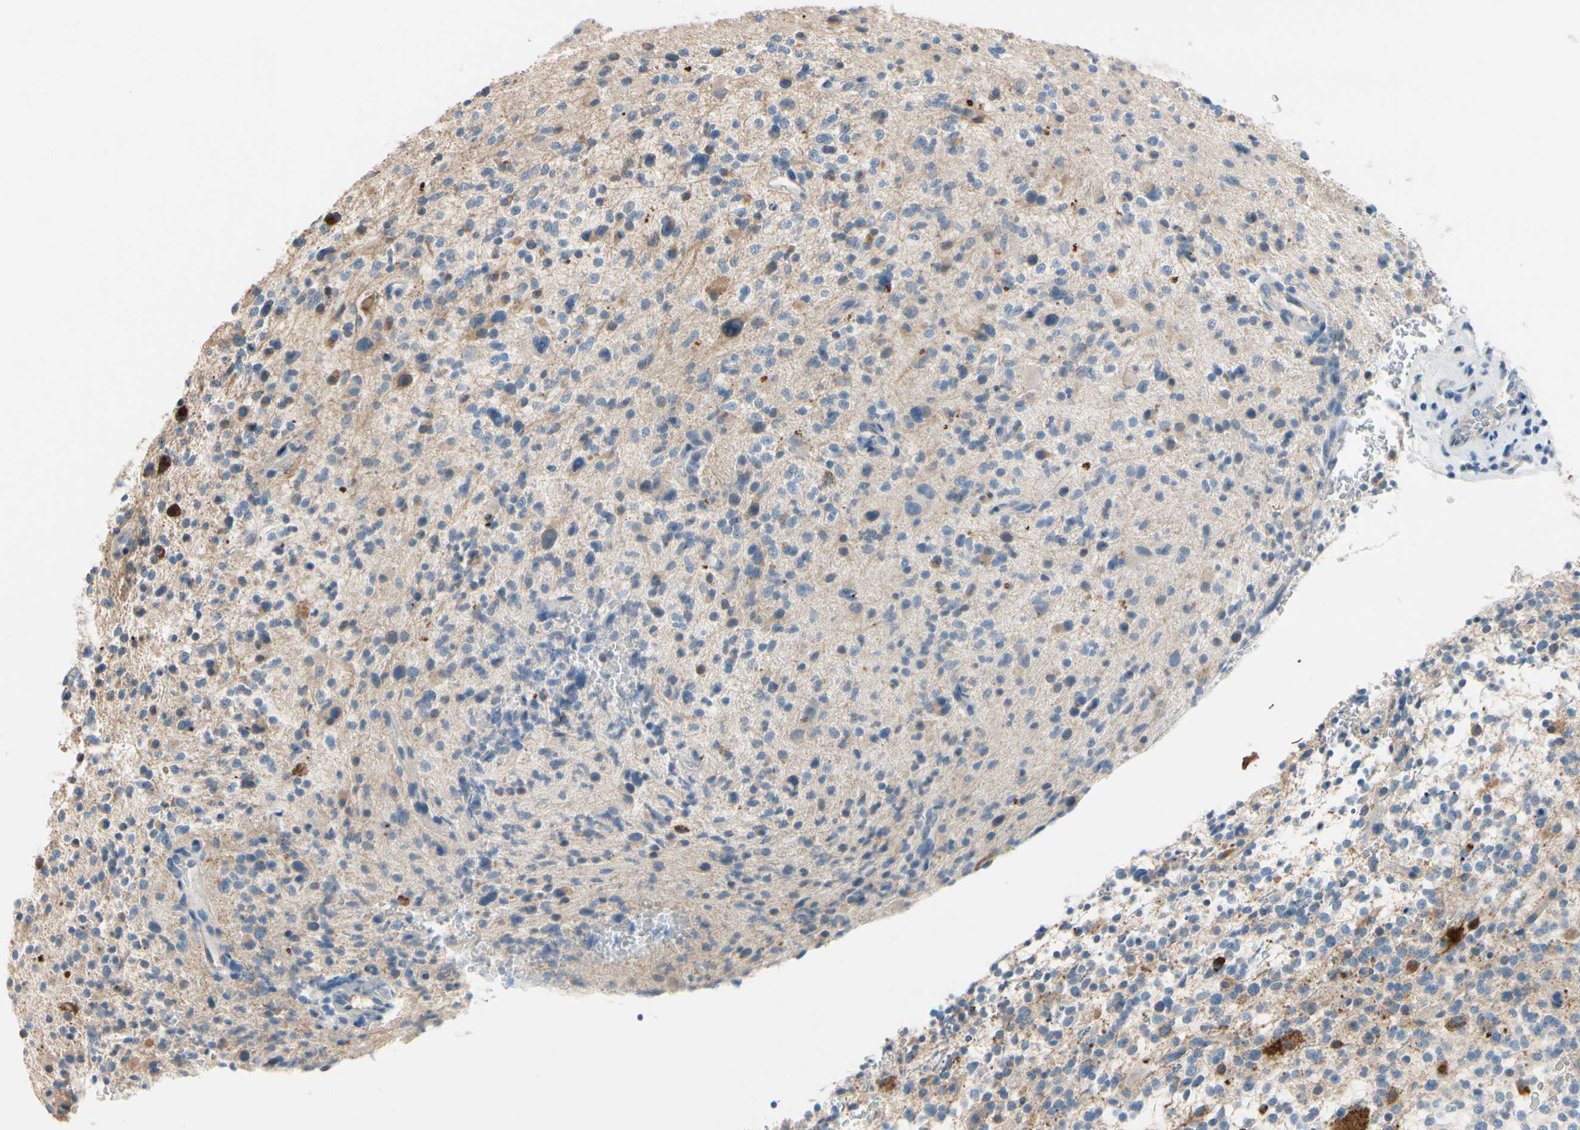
{"staining": {"intensity": "moderate", "quantity": "<25%", "location": "cytoplasmic/membranous"}, "tissue": "glioma", "cell_type": "Tumor cells", "image_type": "cancer", "snomed": [{"axis": "morphology", "description": "Glioma, malignant, High grade"}, {"axis": "topography", "description": "Brain"}], "caption": "DAB immunohistochemical staining of human glioma exhibits moderate cytoplasmic/membranous protein expression in about <25% of tumor cells.", "gene": "CKAP2", "patient": {"sex": "male", "age": 48}}